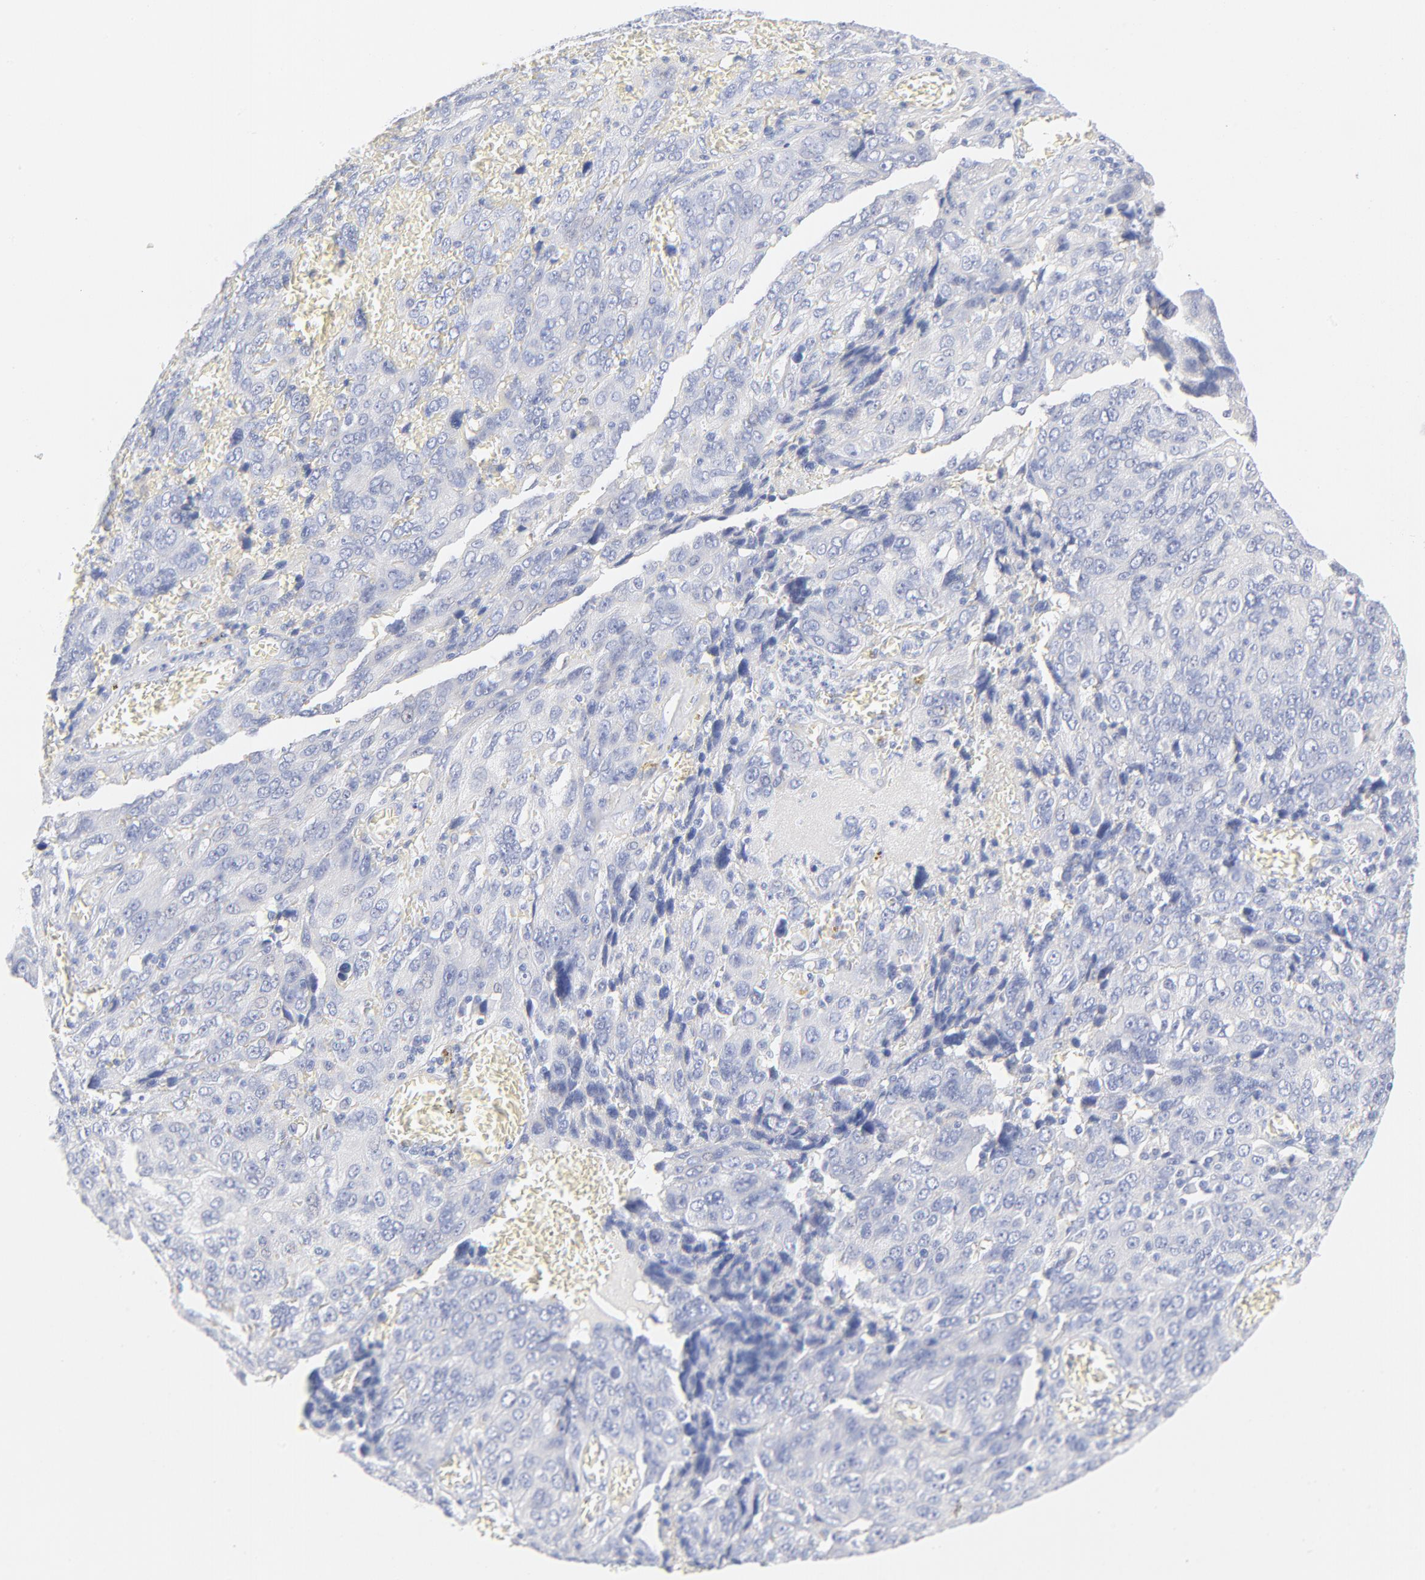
{"staining": {"intensity": "negative", "quantity": "none", "location": "none"}, "tissue": "ovarian cancer", "cell_type": "Tumor cells", "image_type": "cancer", "snomed": [{"axis": "morphology", "description": "Carcinoma, endometroid"}, {"axis": "topography", "description": "Ovary"}], "caption": "This is a micrograph of immunohistochemistry (IHC) staining of ovarian cancer (endometroid carcinoma), which shows no staining in tumor cells.", "gene": "ONECUT1", "patient": {"sex": "female", "age": 75}}